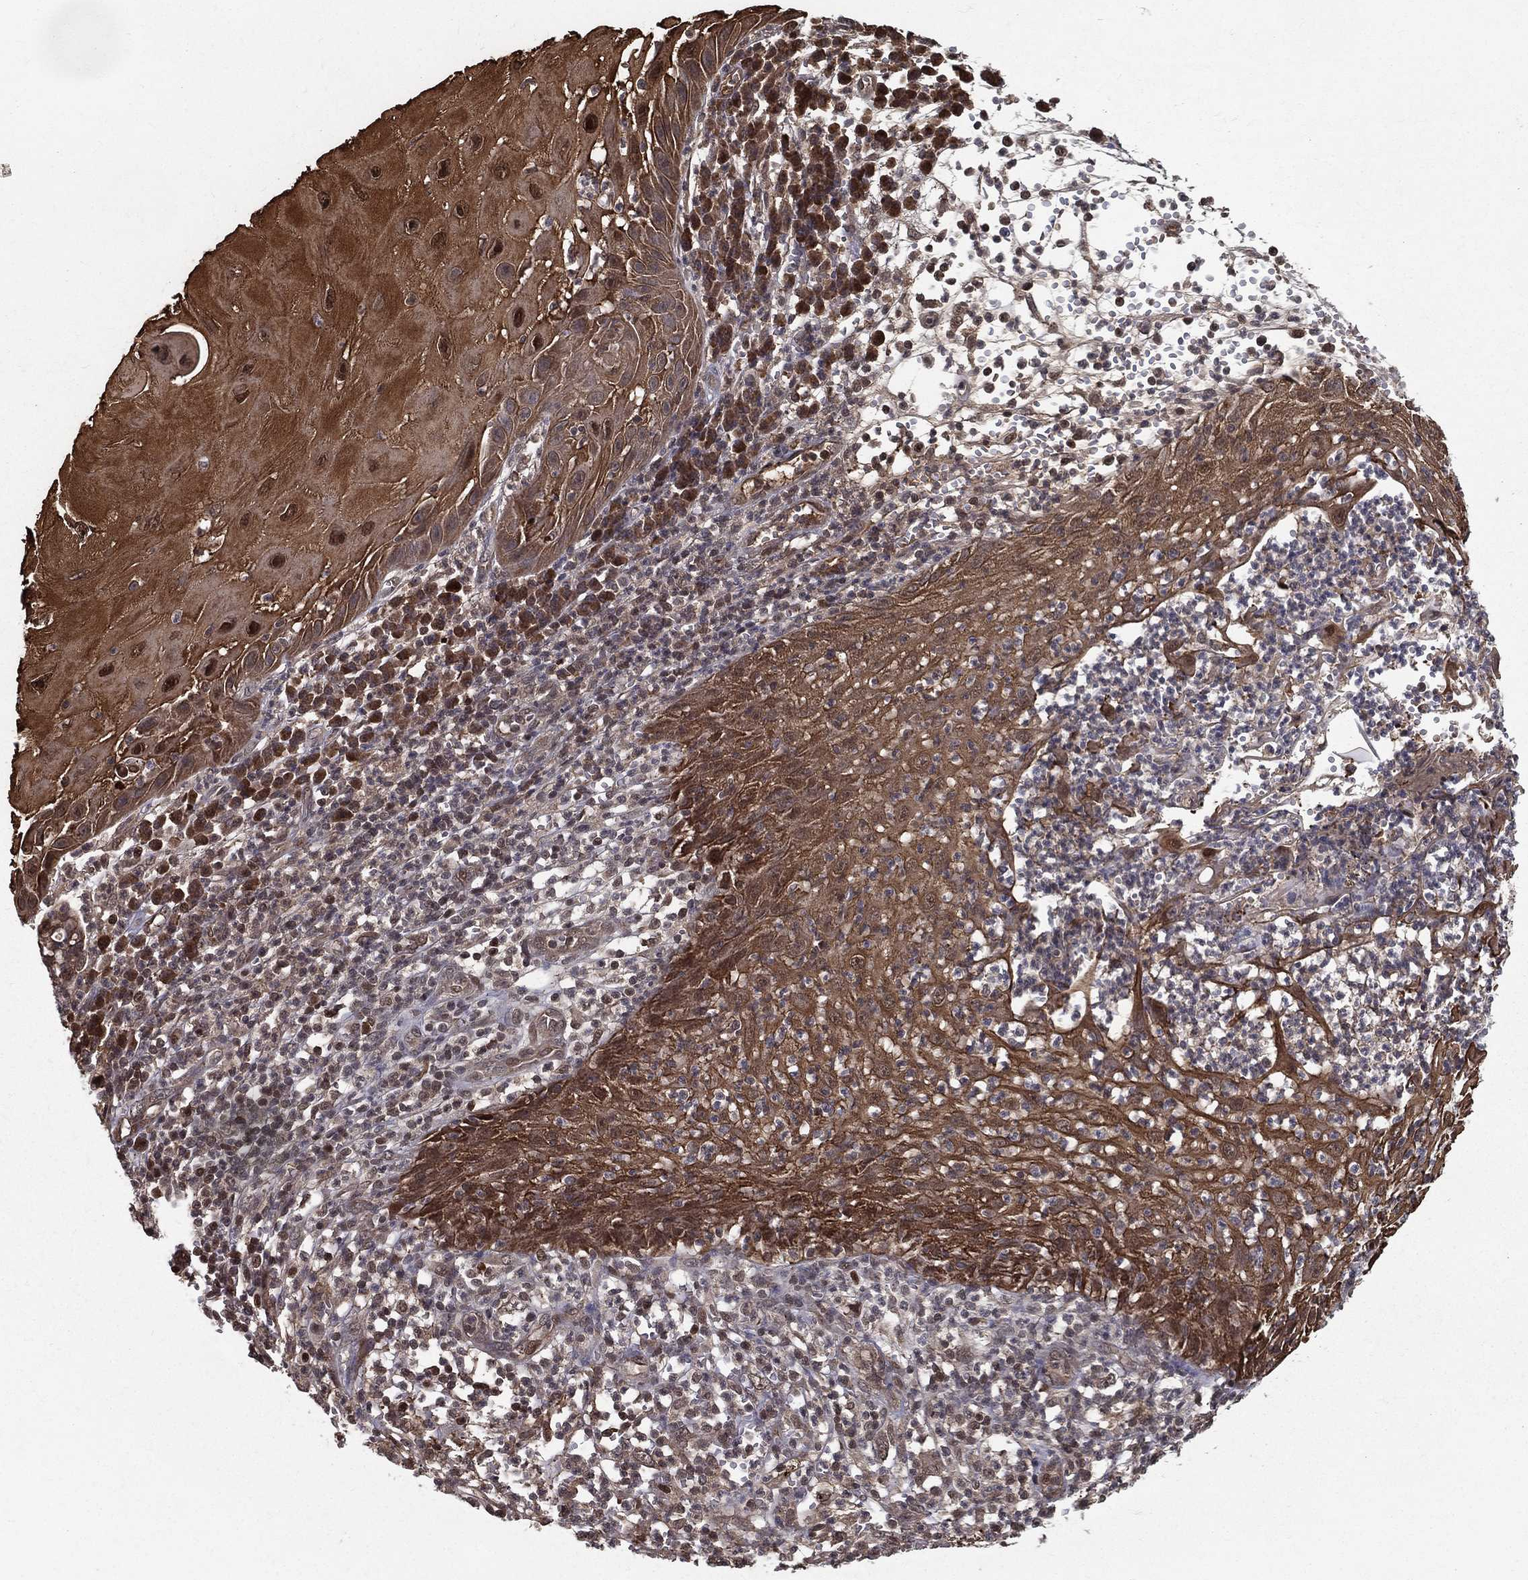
{"staining": {"intensity": "moderate", "quantity": ">75%", "location": "cytoplasmic/membranous"}, "tissue": "skin cancer", "cell_type": "Tumor cells", "image_type": "cancer", "snomed": [{"axis": "morphology", "description": "Normal tissue, NOS"}, {"axis": "morphology", "description": "Squamous cell carcinoma, NOS"}, {"axis": "topography", "description": "Skin"}], "caption": "Squamous cell carcinoma (skin) tissue reveals moderate cytoplasmic/membranous expression in approximately >75% of tumor cells, visualized by immunohistochemistry.", "gene": "SLC6A6", "patient": {"sex": "male", "age": 79}}